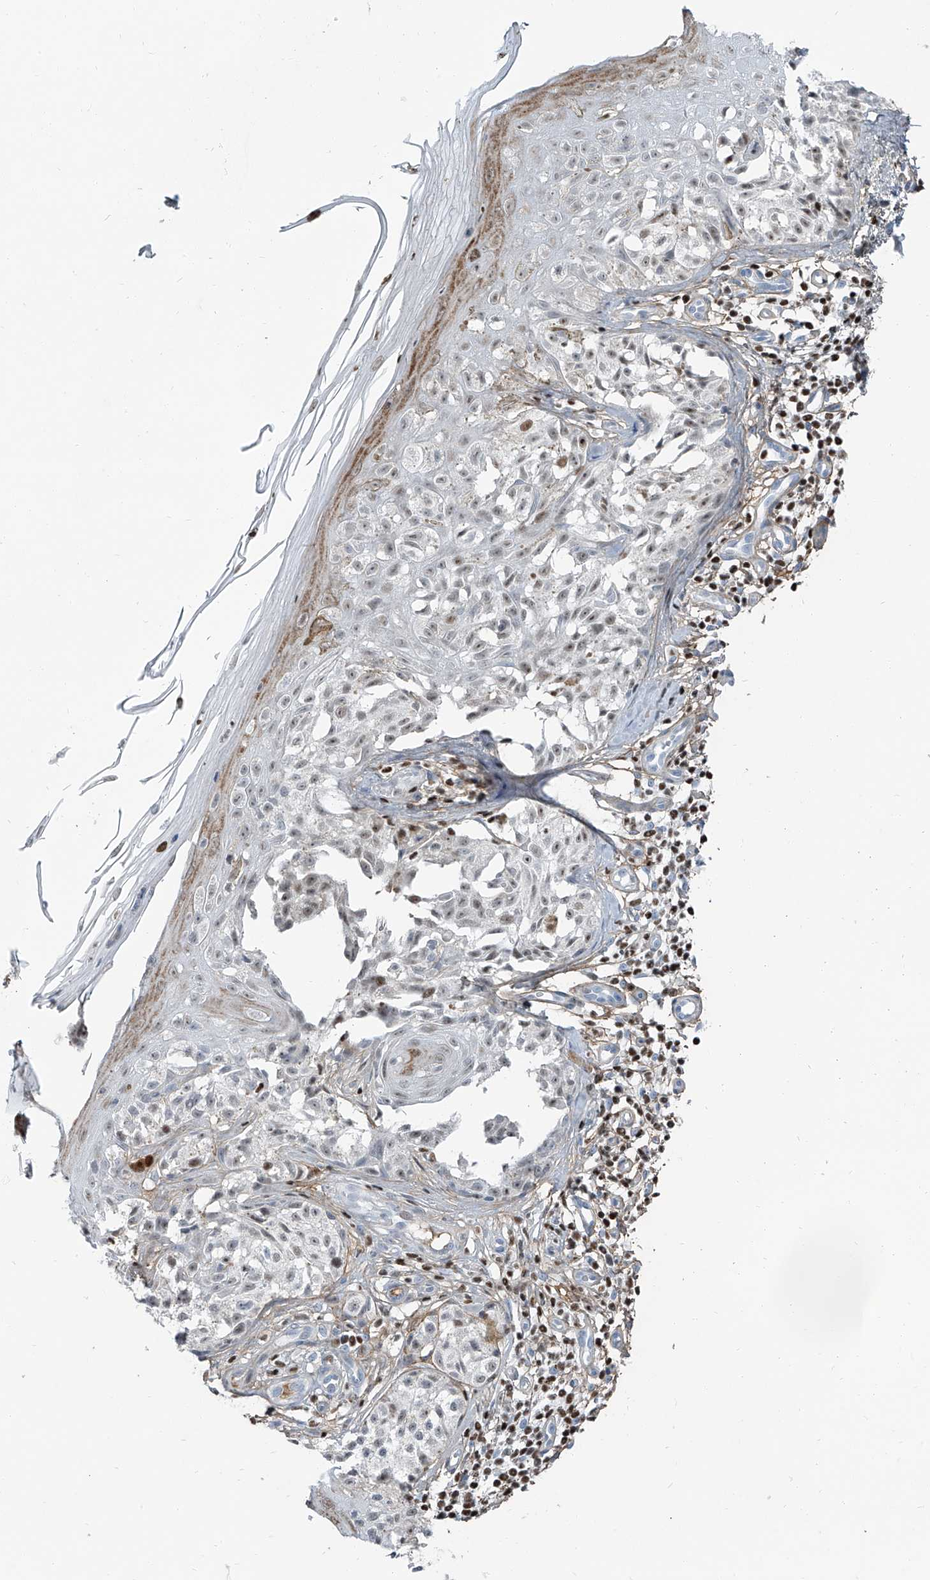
{"staining": {"intensity": "weak", "quantity": "<25%", "location": "nuclear"}, "tissue": "melanoma", "cell_type": "Tumor cells", "image_type": "cancer", "snomed": [{"axis": "morphology", "description": "Malignant melanoma, NOS"}, {"axis": "topography", "description": "Skin"}], "caption": "There is no significant staining in tumor cells of melanoma.", "gene": "HOXA3", "patient": {"sex": "female", "age": 50}}